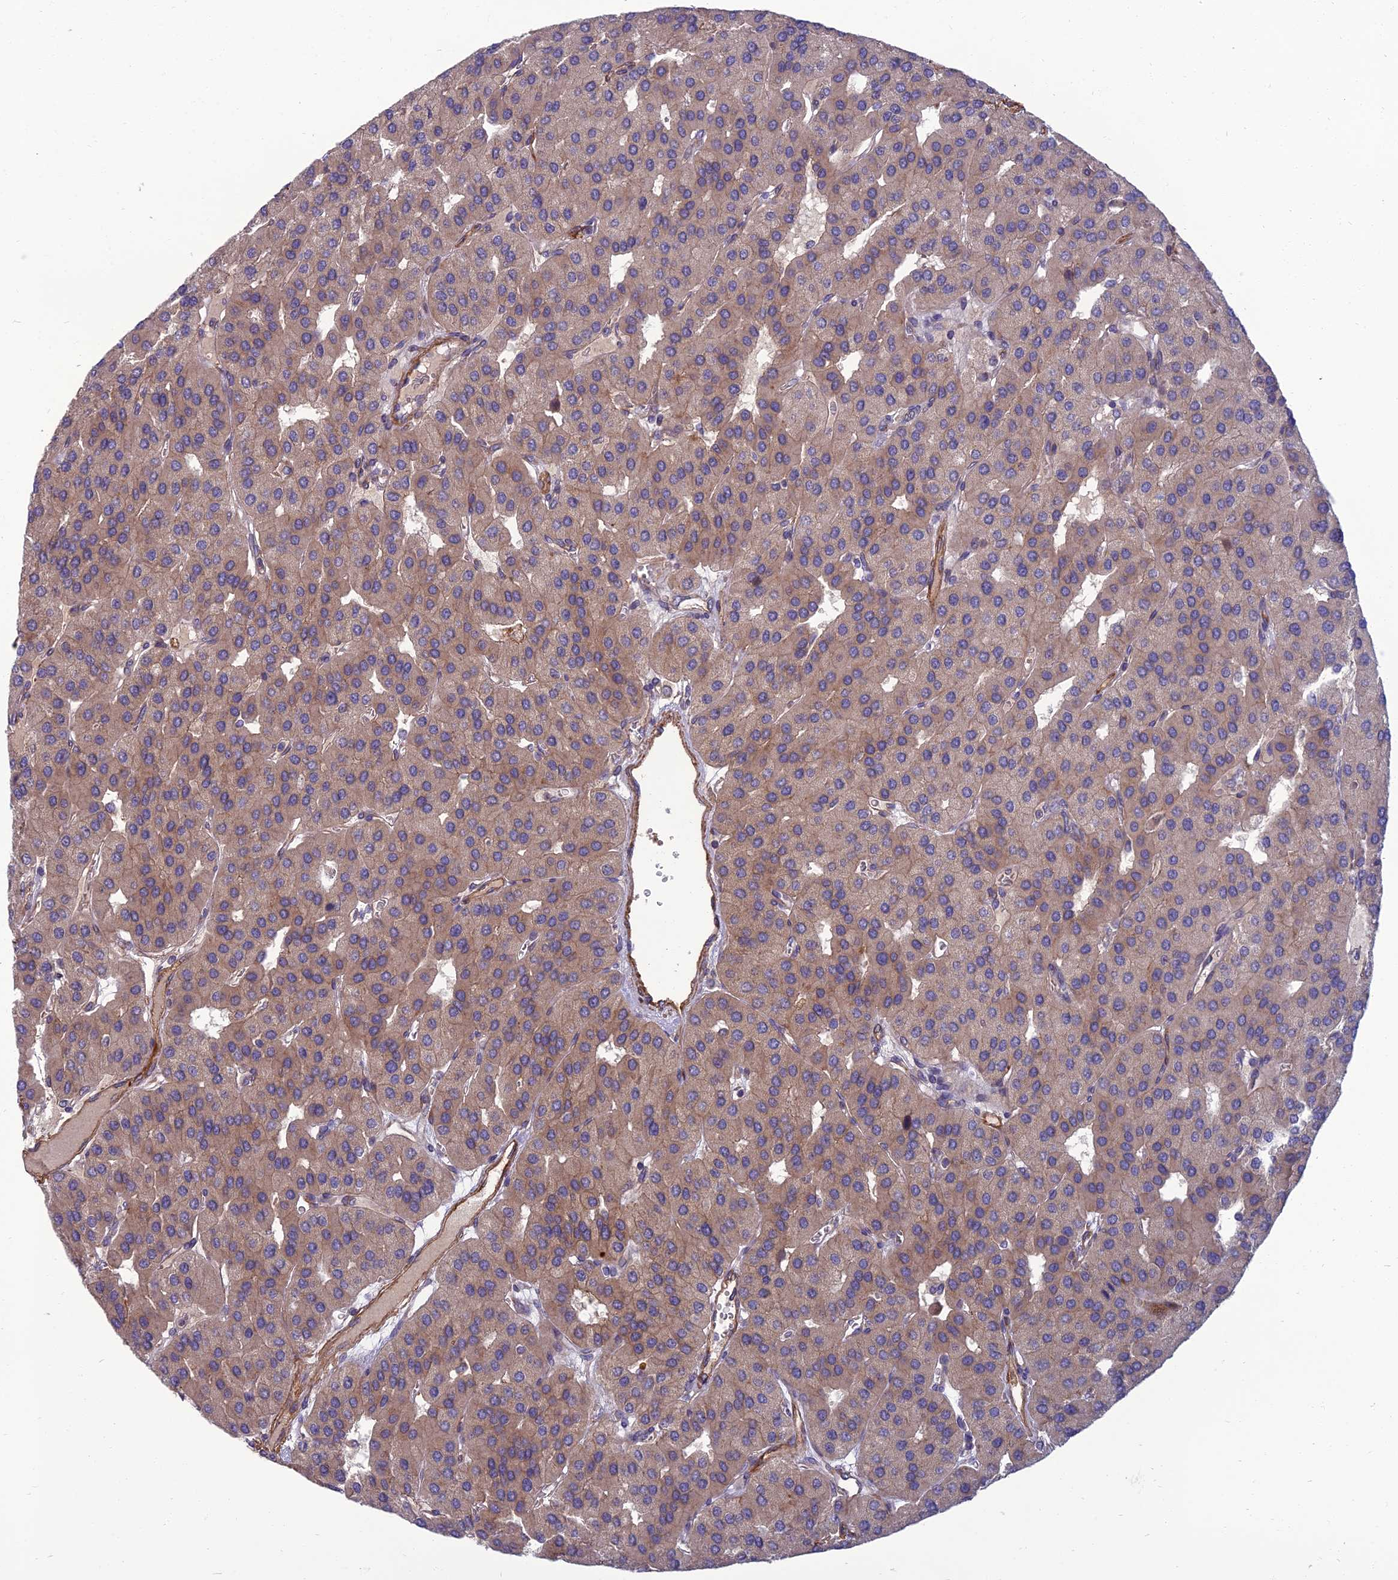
{"staining": {"intensity": "moderate", "quantity": ">75%", "location": "cytoplasmic/membranous"}, "tissue": "parathyroid gland", "cell_type": "Glandular cells", "image_type": "normal", "snomed": [{"axis": "morphology", "description": "Normal tissue, NOS"}, {"axis": "morphology", "description": "Adenoma, NOS"}, {"axis": "topography", "description": "Parathyroid gland"}], "caption": "An immunohistochemistry image of benign tissue is shown. Protein staining in brown highlights moderate cytoplasmic/membranous positivity in parathyroid gland within glandular cells.", "gene": "WDR24", "patient": {"sex": "female", "age": 86}}